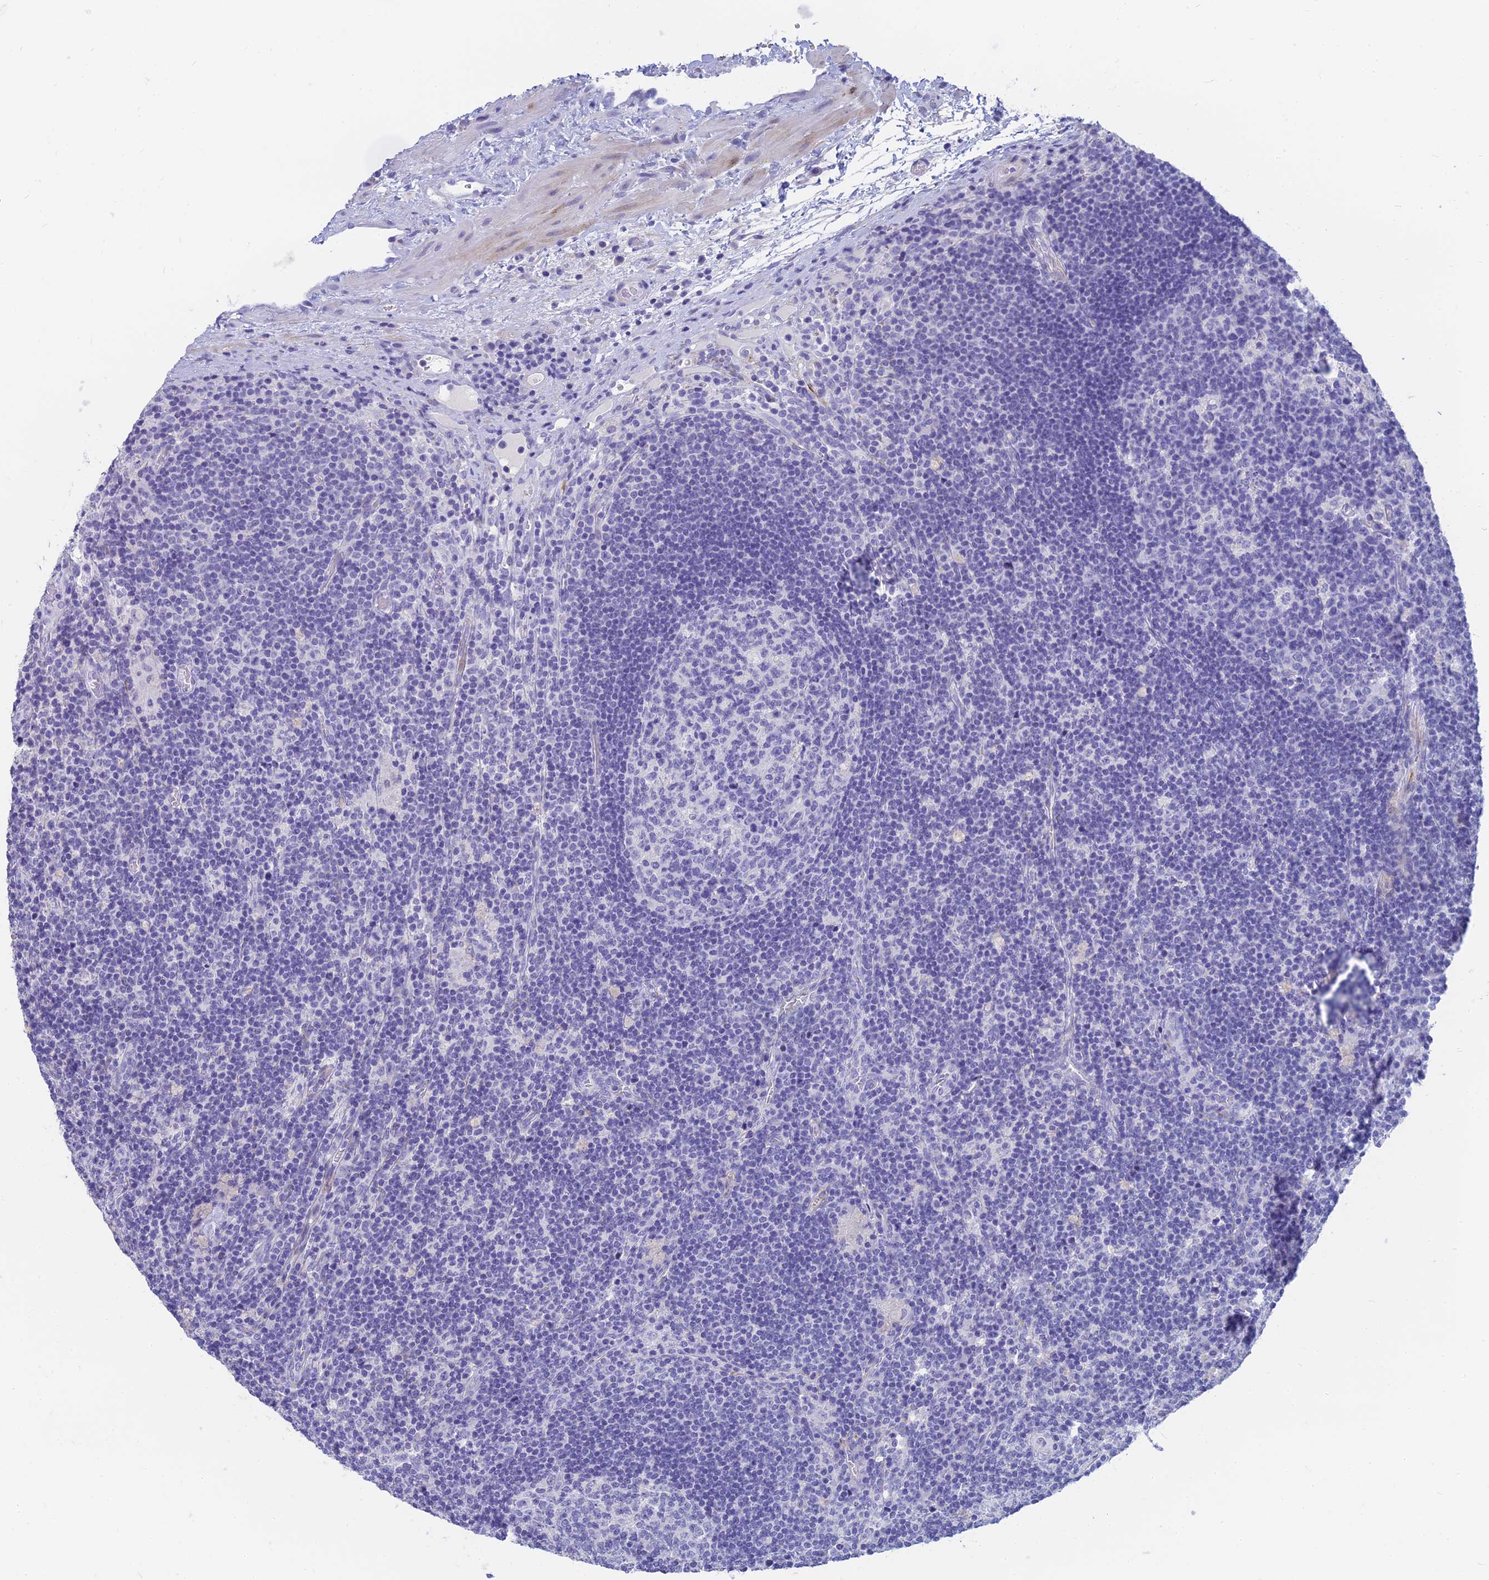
{"staining": {"intensity": "negative", "quantity": "none", "location": "none"}, "tissue": "lymph node", "cell_type": "Germinal center cells", "image_type": "normal", "snomed": [{"axis": "morphology", "description": "Normal tissue, NOS"}, {"axis": "topography", "description": "Lymph node"}], "caption": "This is an immunohistochemistry micrograph of benign human lymph node. There is no positivity in germinal center cells.", "gene": "SLC36A2", "patient": {"sex": "male", "age": 58}}